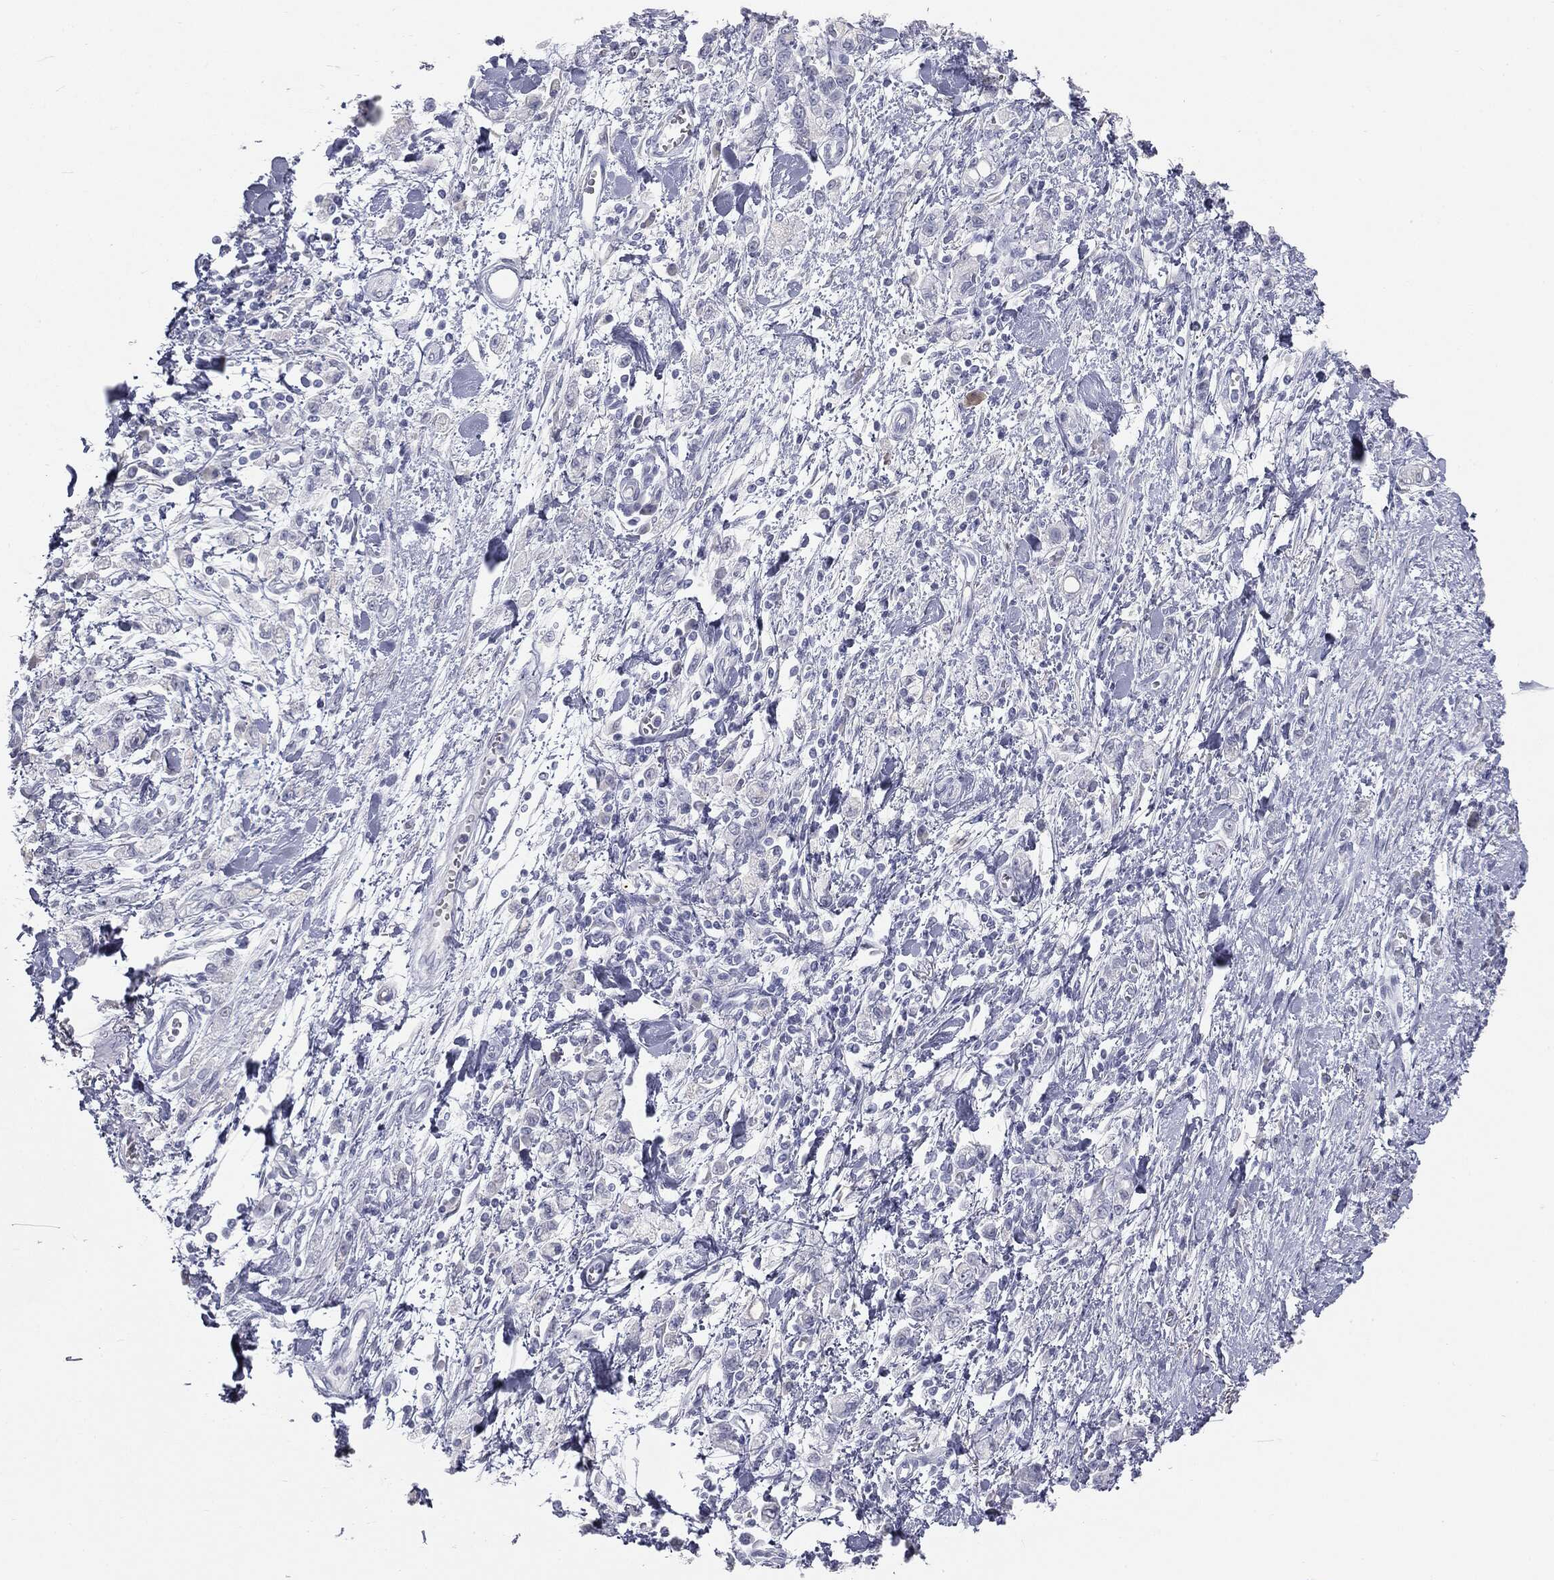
{"staining": {"intensity": "negative", "quantity": "none", "location": "none"}, "tissue": "stomach cancer", "cell_type": "Tumor cells", "image_type": "cancer", "snomed": [{"axis": "morphology", "description": "Adenocarcinoma, NOS"}, {"axis": "topography", "description": "Stomach"}], "caption": "This is an immunohistochemistry photomicrograph of stomach cancer. There is no expression in tumor cells.", "gene": "MUC5AC", "patient": {"sex": "male", "age": 77}}